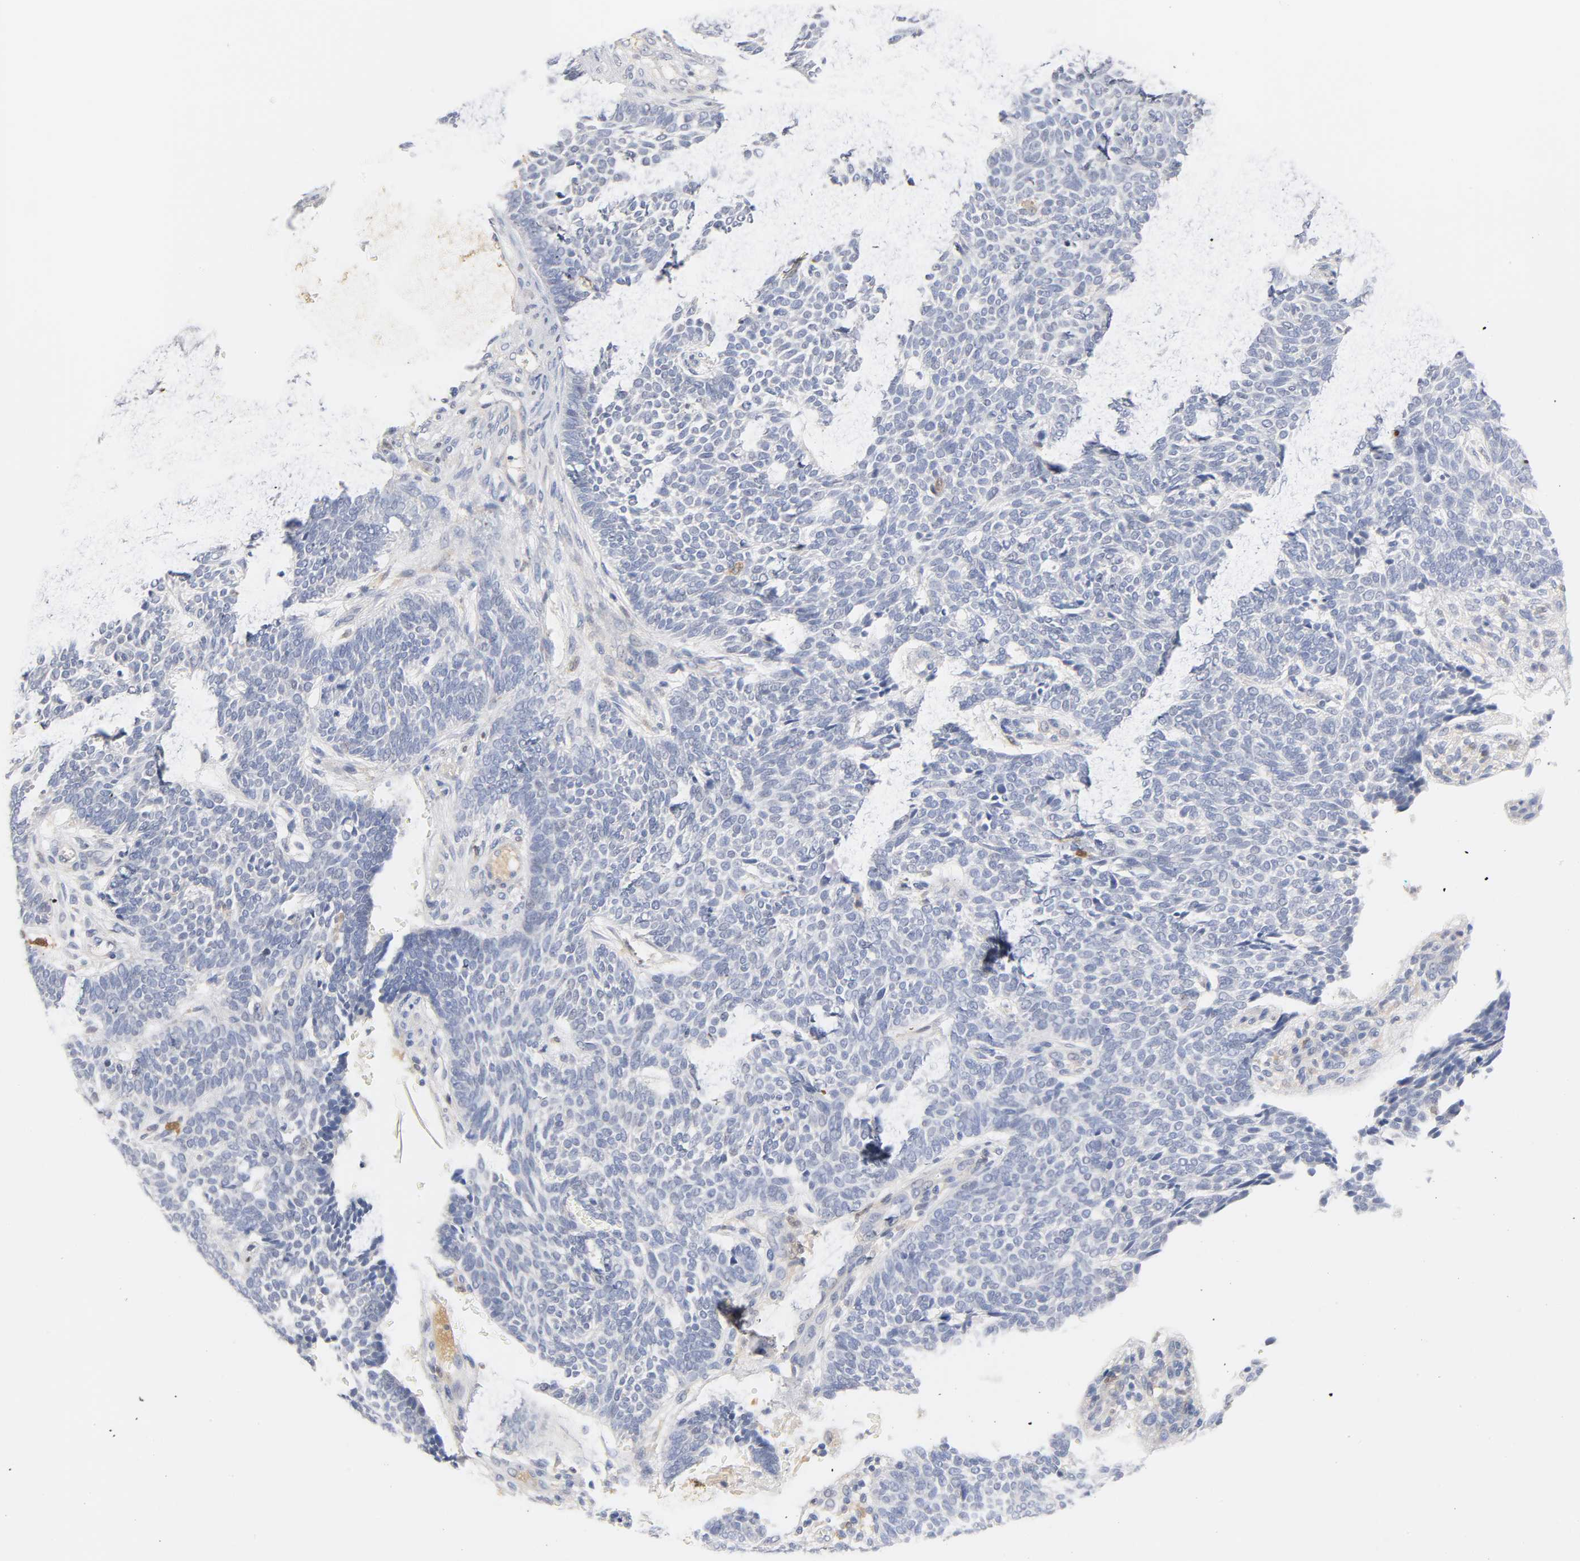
{"staining": {"intensity": "negative", "quantity": "none", "location": "none"}, "tissue": "skin cancer", "cell_type": "Tumor cells", "image_type": "cancer", "snomed": [{"axis": "morphology", "description": "Normal tissue, NOS"}, {"axis": "morphology", "description": "Basal cell carcinoma"}, {"axis": "topography", "description": "Skin"}], "caption": "Immunohistochemistry (IHC) of human skin cancer exhibits no expression in tumor cells. (Immunohistochemistry, brightfield microscopy, high magnification).", "gene": "IL18", "patient": {"sex": "male", "age": 87}}